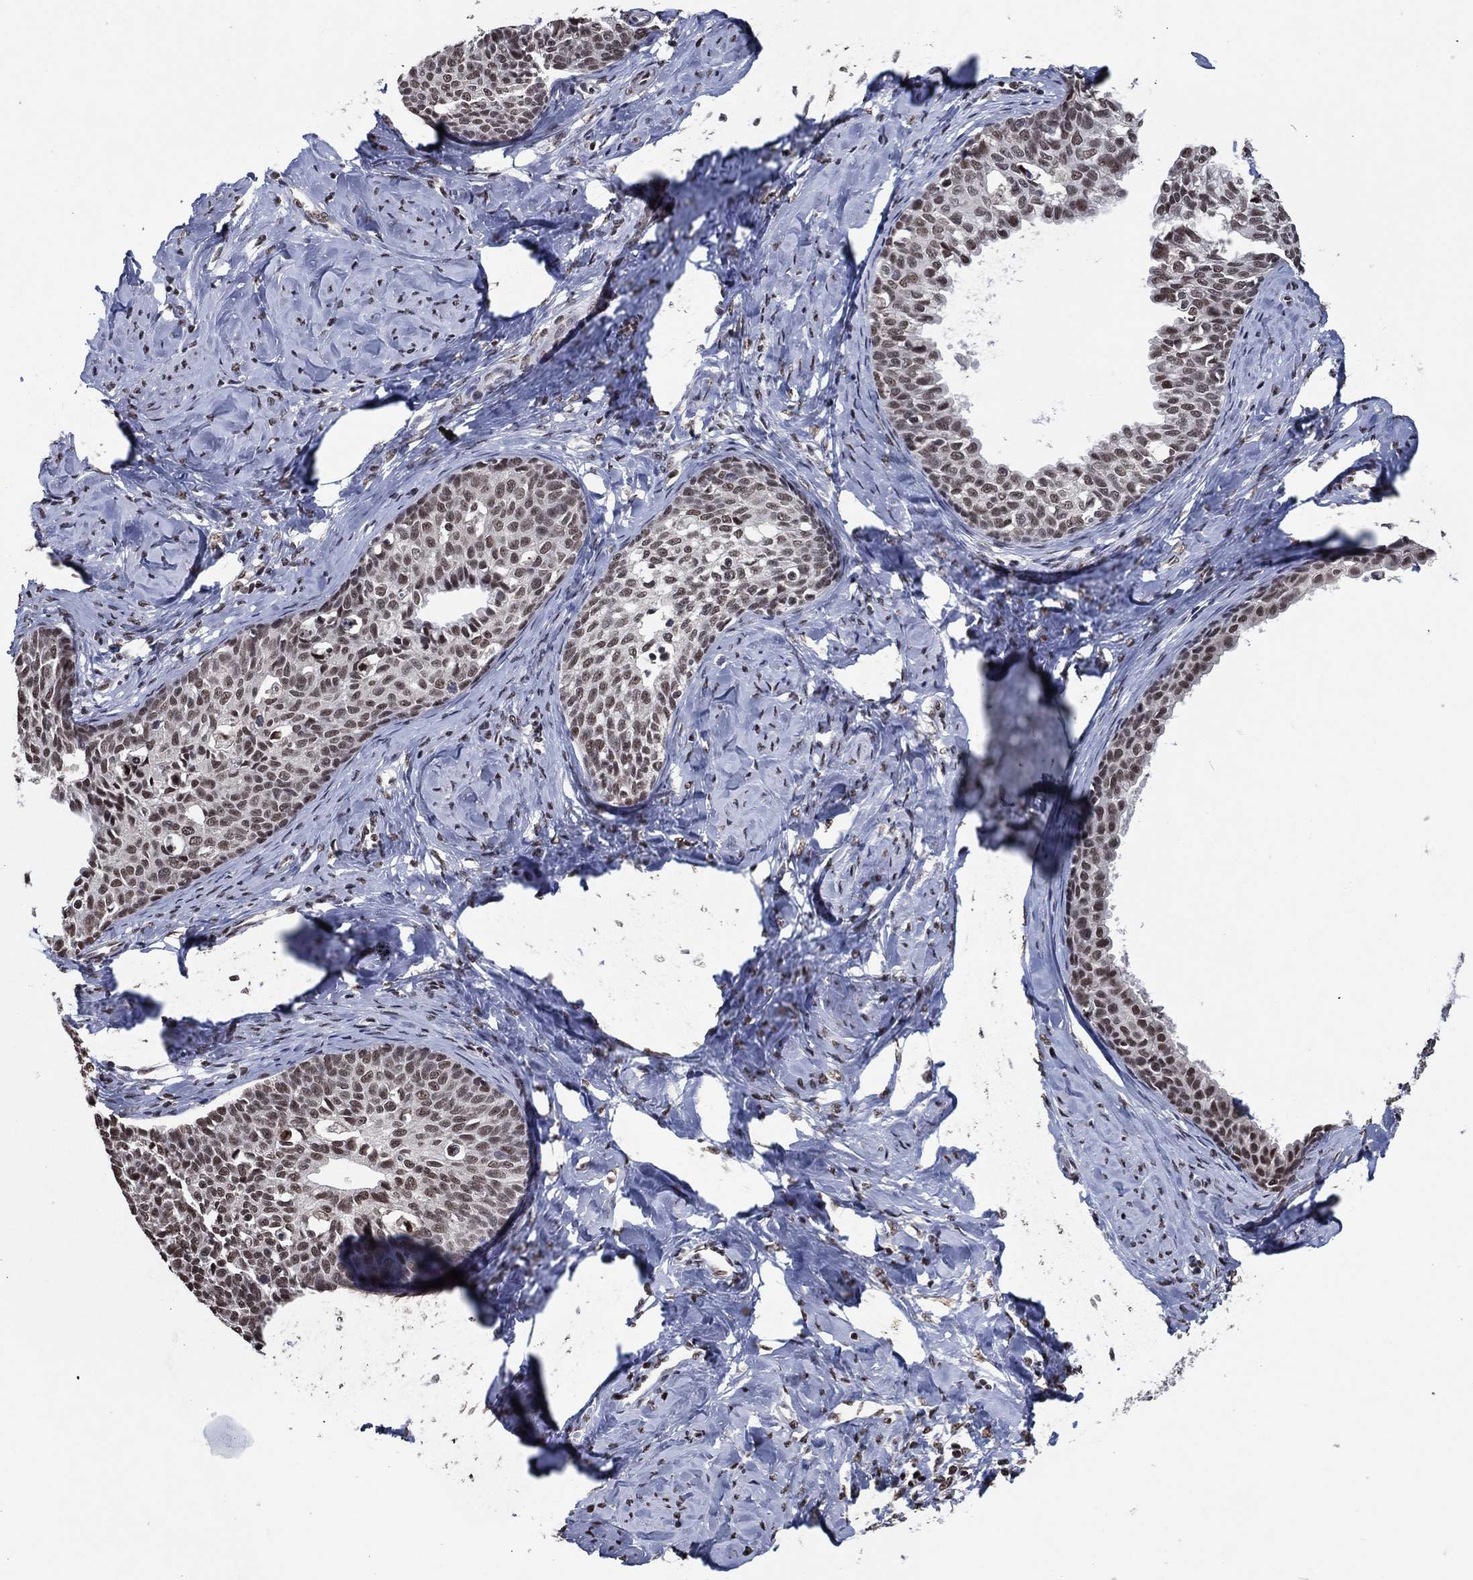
{"staining": {"intensity": "moderate", "quantity": ">75%", "location": "nuclear"}, "tissue": "cervical cancer", "cell_type": "Tumor cells", "image_type": "cancer", "snomed": [{"axis": "morphology", "description": "Squamous cell carcinoma, NOS"}, {"axis": "topography", "description": "Cervix"}], "caption": "There is medium levels of moderate nuclear staining in tumor cells of cervical squamous cell carcinoma, as demonstrated by immunohistochemical staining (brown color).", "gene": "ZBTB42", "patient": {"sex": "female", "age": 51}}